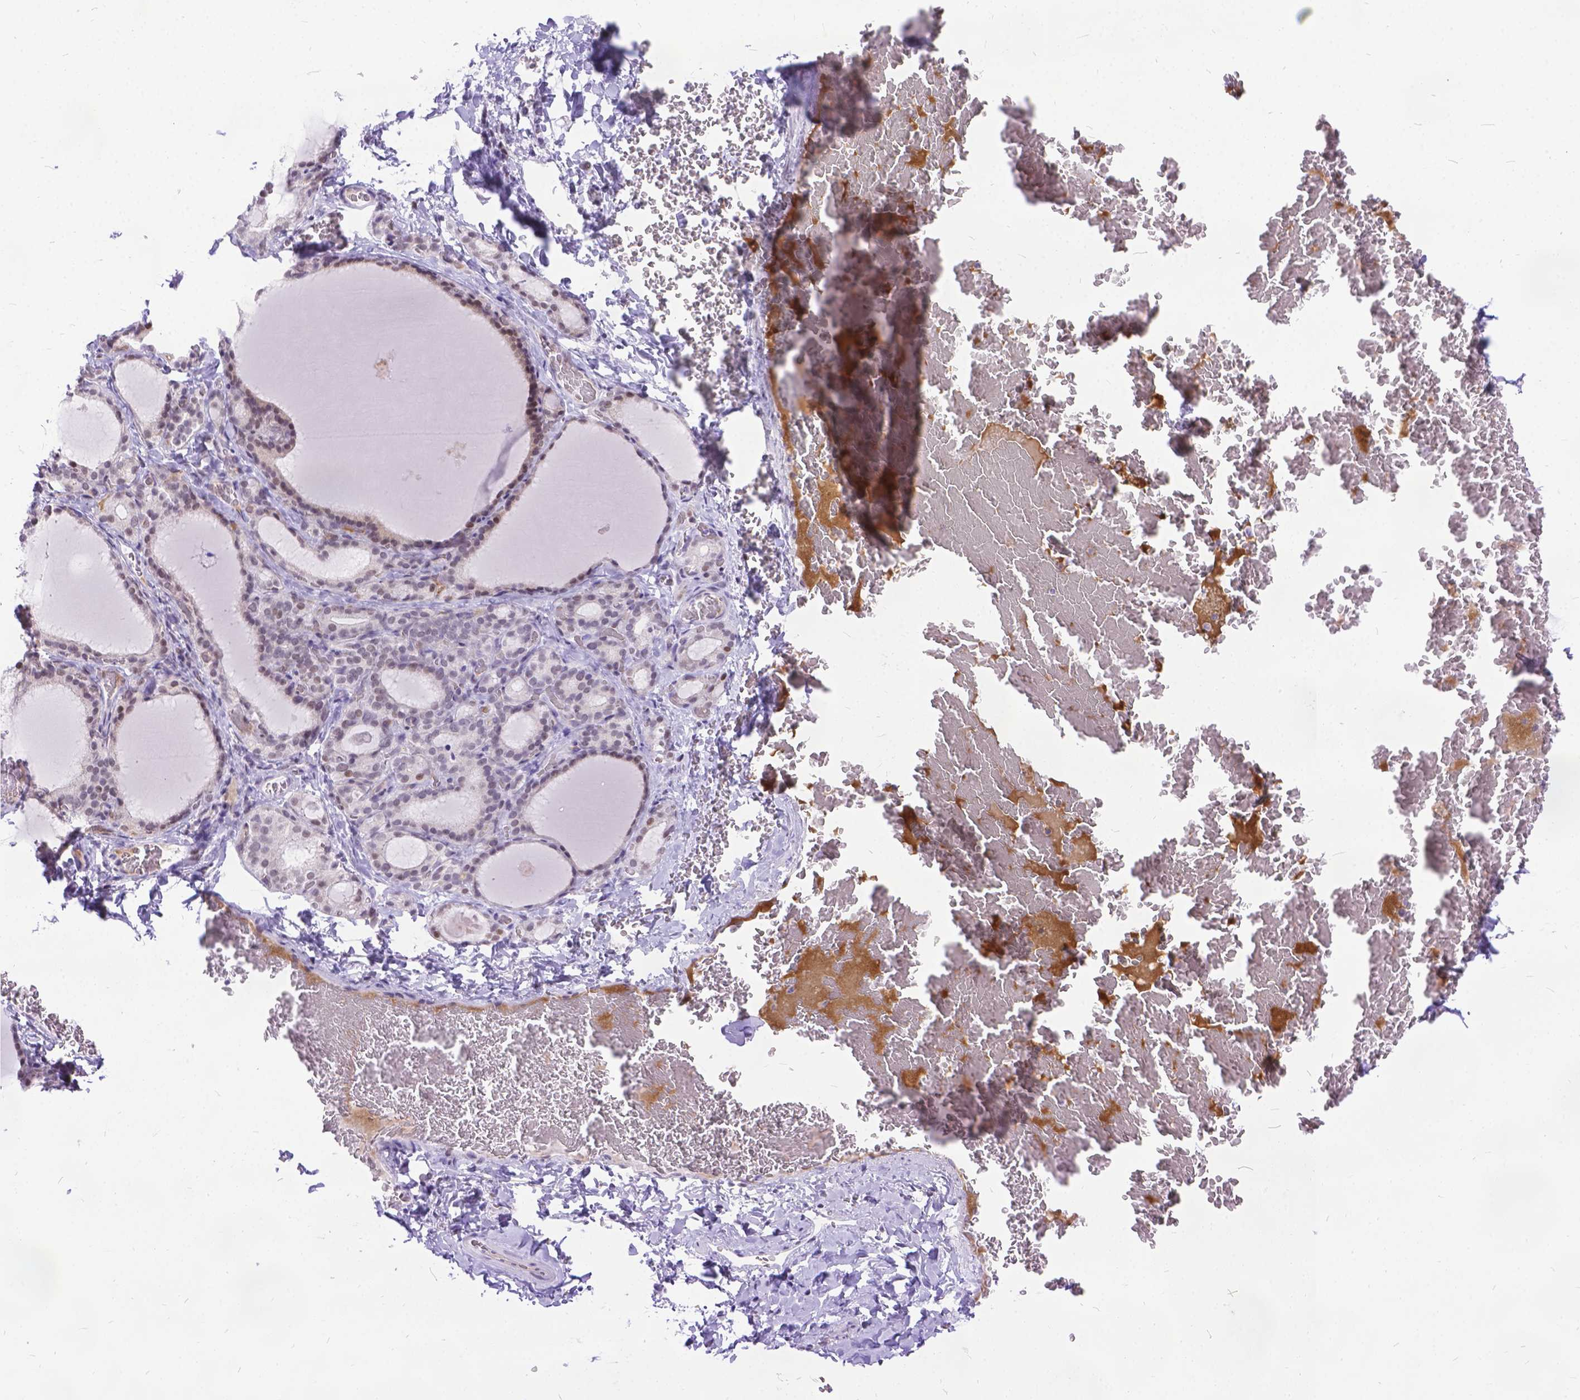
{"staining": {"intensity": "weak", "quantity": "25%-75%", "location": "cytoplasmic/membranous,nuclear"}, "tissue": "thyroid gland", "cell_type": "Glandular cells", "image_type": "normal", "snomed": [{"axis": "morphology", "description": "Normal tissue, NOS"}, {"axis": "morphology", "description": "Hyperplasia, NOS"}, {"axis": "topography", "description": "Thyroid gland"}], "caption": "Protein staining displays weak cytoplasmic/membranous,nuclear positivity in approximately 25%-75% of glandular cells in benign thyroid gland. (DAB IHC, brown staining for protein, blue staining for nuclei).", "gene": "FAM124B", "patient": {"sex": "female", "age": 27}}